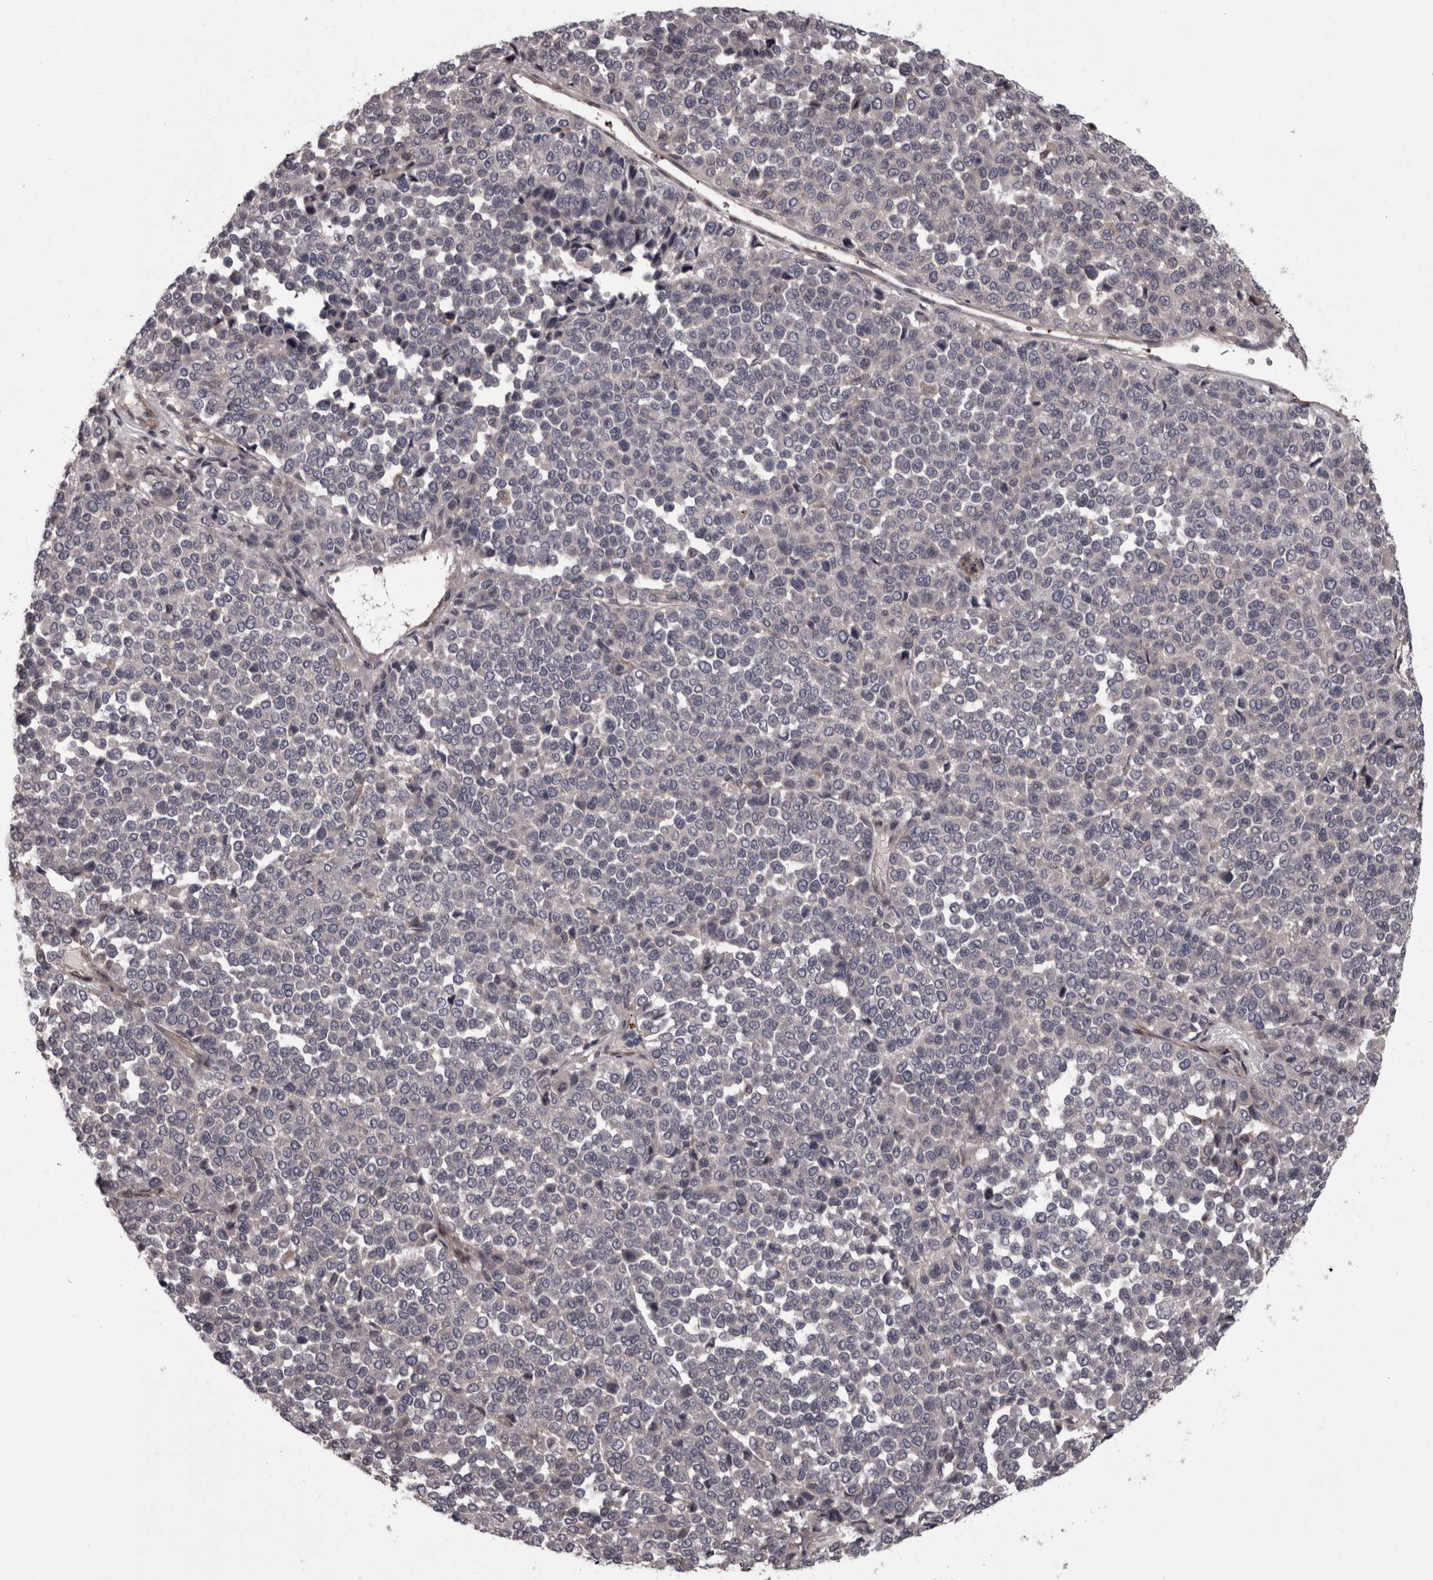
{"staining": {"intensity": "negative", "quantity": "none", "location": "none"}, "tissue": "melanoma", "cell_type": "Tumor cells", "image_type": "cancer", "snomed": [{"axis": "morphology", "description": "Malignant melanoma, Metastatic site"}, {"axis": "topography", "description": "Pancreas"}], "caption": "Protein analysis of malignant melanoma (metastatic site) exhibits no significant staining in tumor cells.", "gene": "RSU1", "patient": {"sex": "female", "age": 30}}